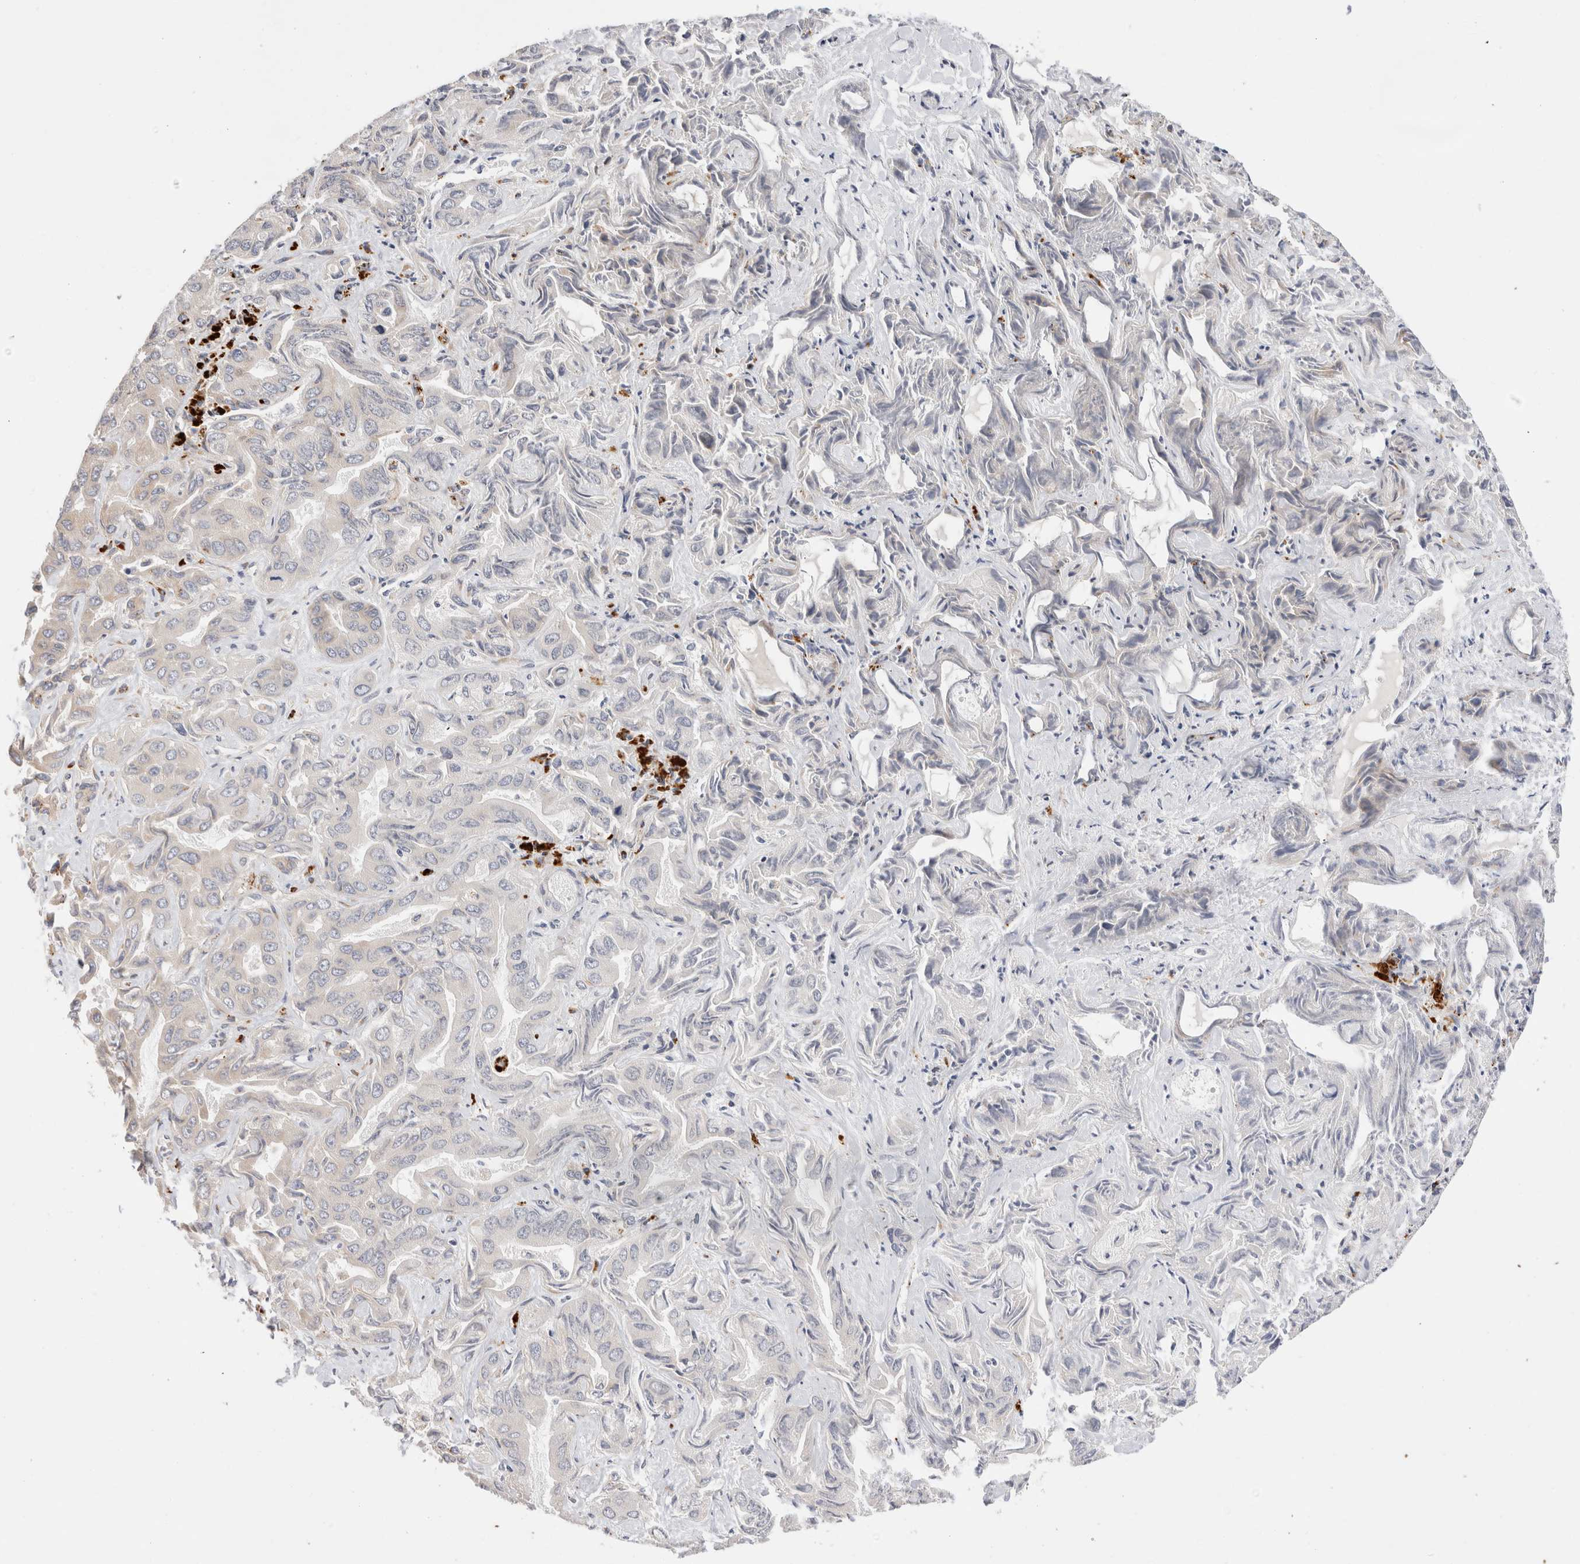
{"staining": {"intensity": "moderate", "quantity": "25%-75%", "location": "cytoplasmic/membranous"}, "tissue": "liver cancer", "cell_type": "Tumor cells", "image_type": "cancer", "snomed": [{"axis": "morphology", "description": "Cholangiocarcinoma"}, {"axis": "topography", "description": "Liver"}], "caption": "A medium amount of moderate cytoplasmic/membranous positivity is present in approximately 25%-75% of tumor cells in cholangiocarcinoma (liver) tissue. Ihc stains the protein of interest in brown and the nuclei are stained blue.", "gene": "ACTL9", "patient": {"sex": "female", "age": 52}}